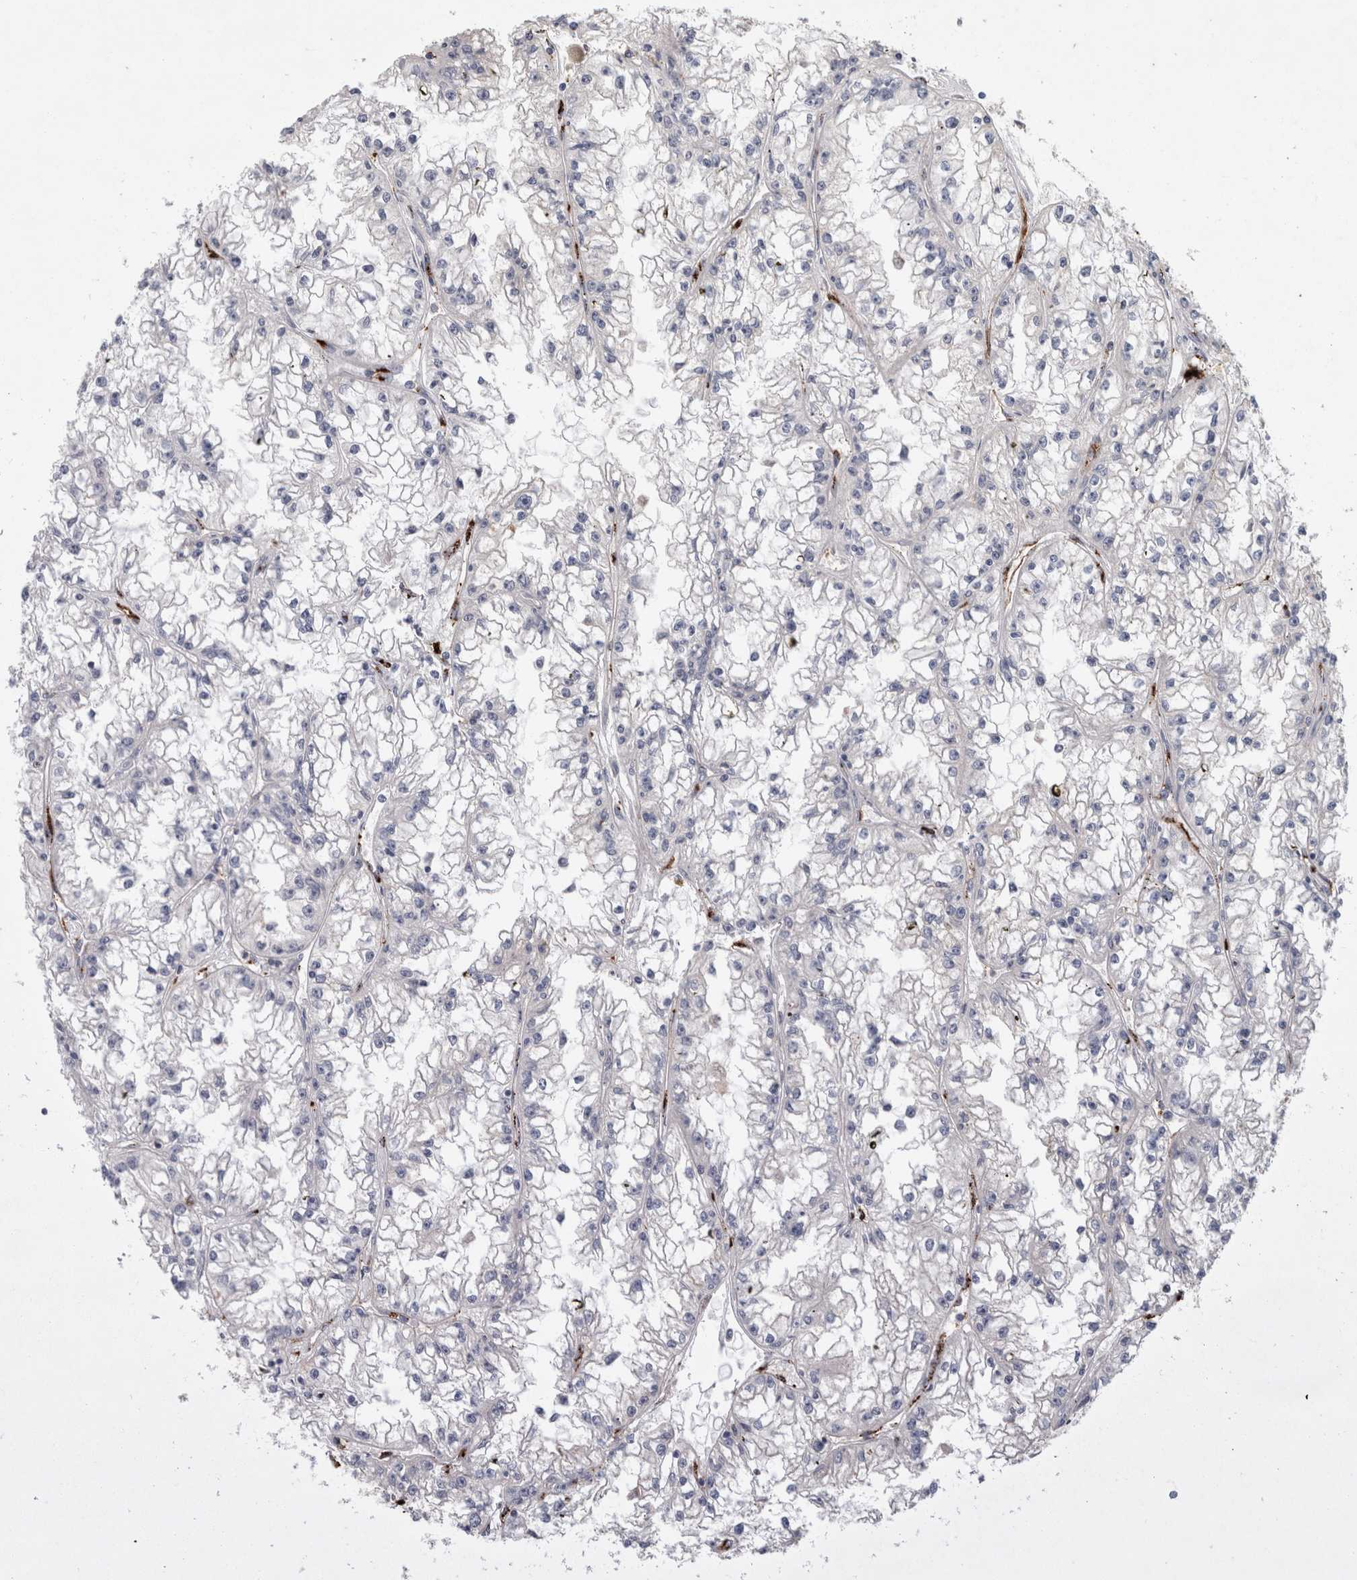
{"staining": {"intensity": "negative", "quantity": "none", "location": "none"}, "tissue": "renal cancer", "cell_type": "Tumor cells", "image_type": "cancer", "snomed": [{"axis": "morphology", "description": "Adenocarcinoma, NOS"}, {"axis": "topography", "description": "Kidney"}], "caption": "A micrograph of renal cancer (adenocarcinoma) stained for a protein reveals no brown staining in tumor cells. (Immunohistochemistry (ihc), brightfield microscopy, high magnification).", "gene": "IARS2", "patient": {"sex": "male", "age": 56}}